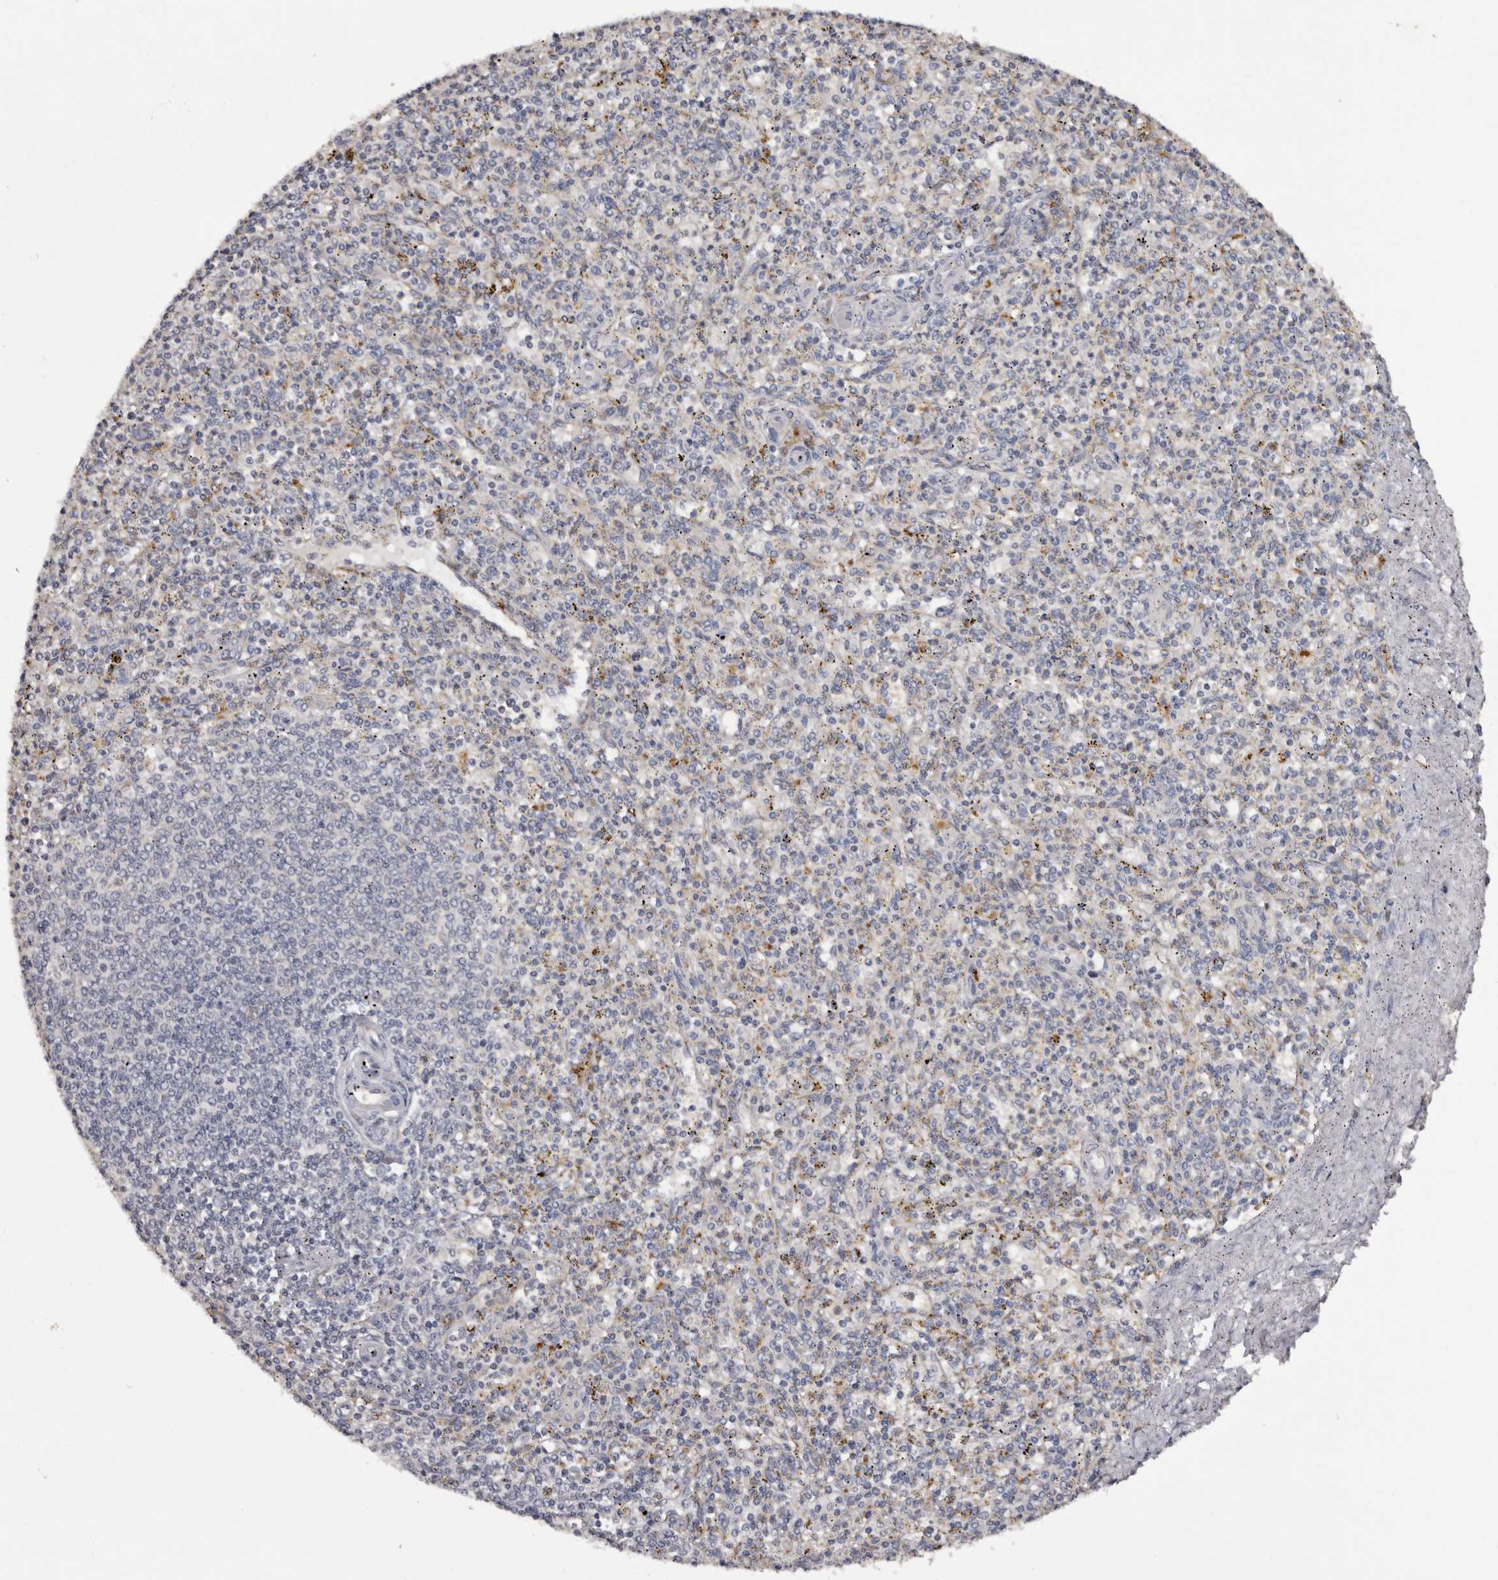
{"staining": {"intensity": "negative", "quantity": "none", "location": "none"}, "tissue": "spleen", "cell_type": "Cells in red pulp", "image_type": "normal", "snomed": [{"axis": "morphology", "description": "Normal tissue, NOS"}, {"axis": "topography", "description": "Spleen"}], "caption": "High magnification brightfield microscopy of unremarkable spleen stained with DAB (brown) and counterstained with hematoxylin (blue): cells in red pulp show no significant staining. (Brightfield microscopy of DAB (3,3'-diaminobenzidine) immunohistochemistry at high magnification).", "gene": "DAP", "patient": {"sex": "male", "age": 72}}